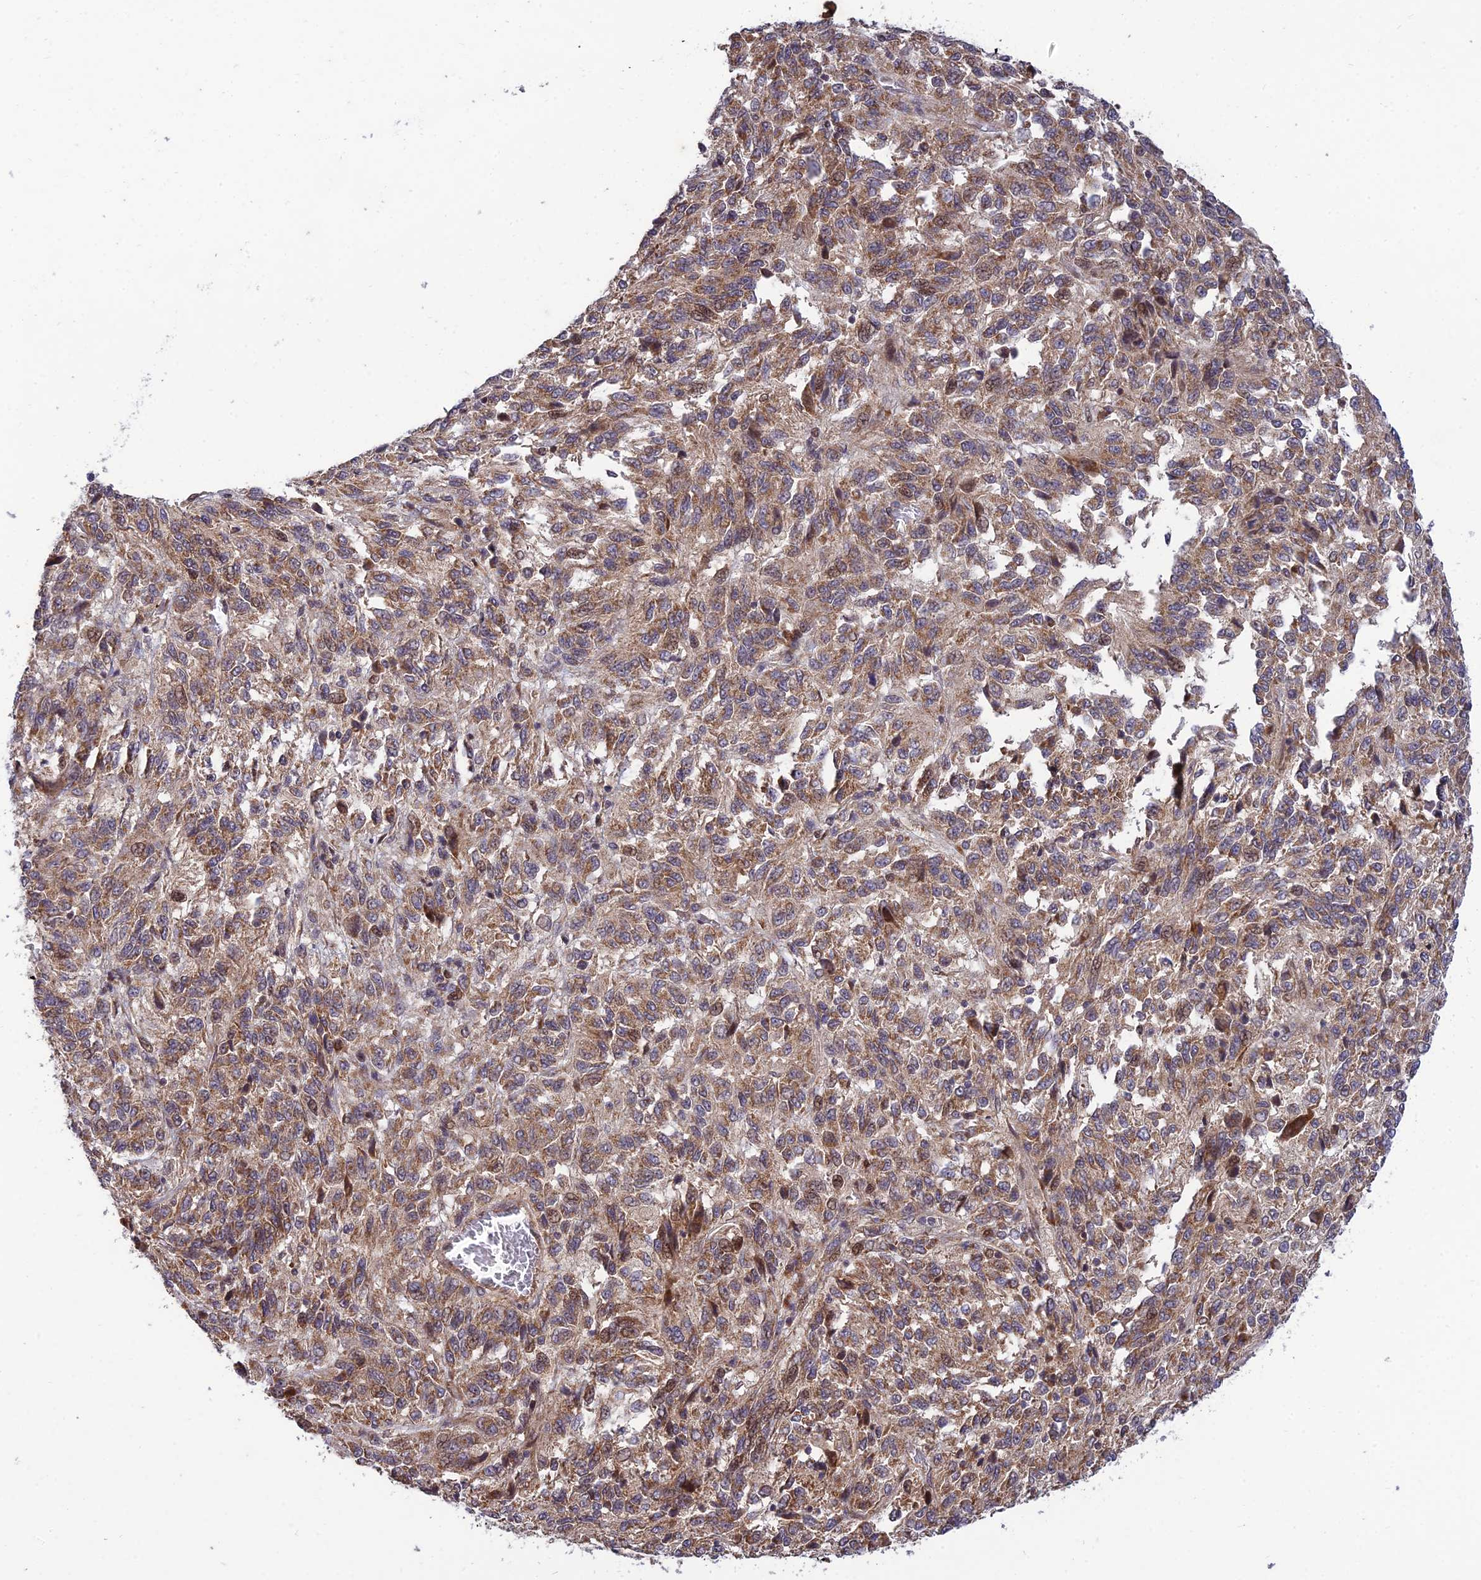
{"staining": {"intensity": "moderate", "quantity": "25%-75%", "location": "cytoplasmic/membranous,nuclear"}, "tissue": "melanoma", "cell_type": "Tumor cells", "image_type": "cancer", "snomed": [{"axis": "morphology", "description": "Malignant melanoma, Metastatic site"}, {"axis": "topography", "description": "Lung"}], "caption": "DAB (3,3'-diaminobenzidine) immunohistochemical staining of malignant melanoma (metastatic site) demonstrates moderate cytoplasmic/membranous and nuclear protein positivity in approximately 25%-75% of tumor cells.", "gene": "PLEKHG2", "patient": {"sex": "male", "age": 64}}